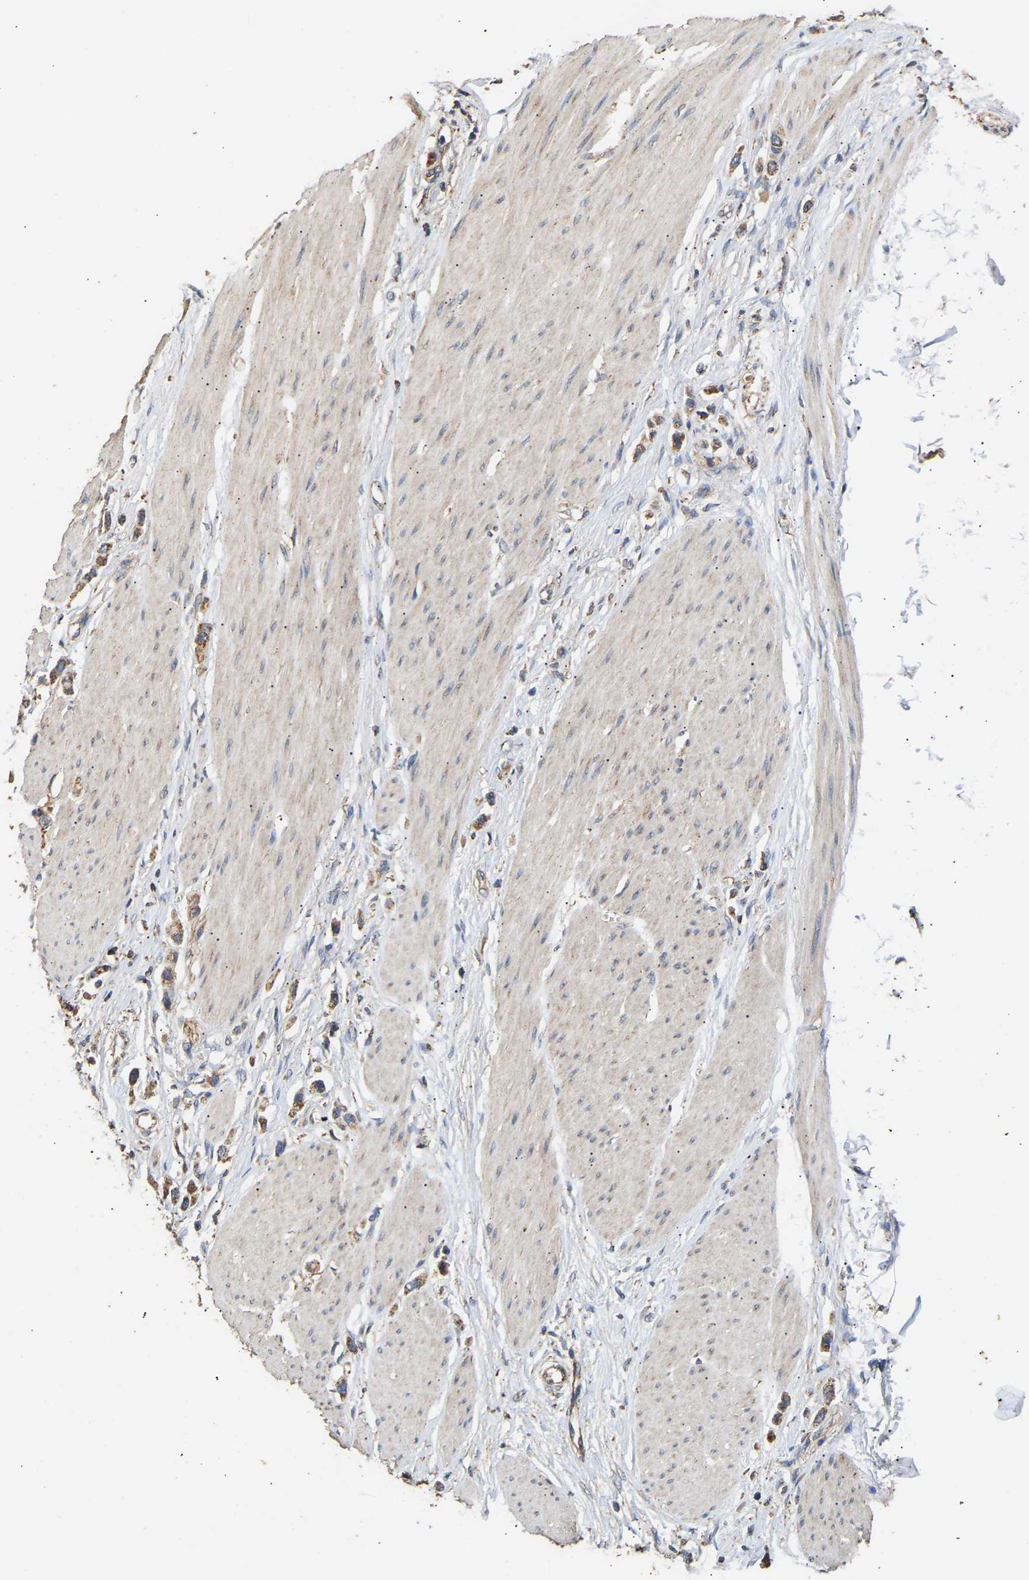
{"staining": {"intensity": "moderate", "quantity": ">75%", "location": "cytoplasmic/membranous"}, "tissue": "stomach cancer", "cell_type": "Tumor cells", "image_type": "cancer", "snomed": [{"axis": "morphology", "description": "Adenocarcinoma, NOS"}, {"axis": "topography", "description": "Stomach"}], "caption": "Stomach cancer stained for a protein (brown) reveals moderate cytoplasmic/membranous positive positivity in approximately >75% of tumor cells.", "gene": "ZNF26", "patient": {"sex": "female", "age": 65}}